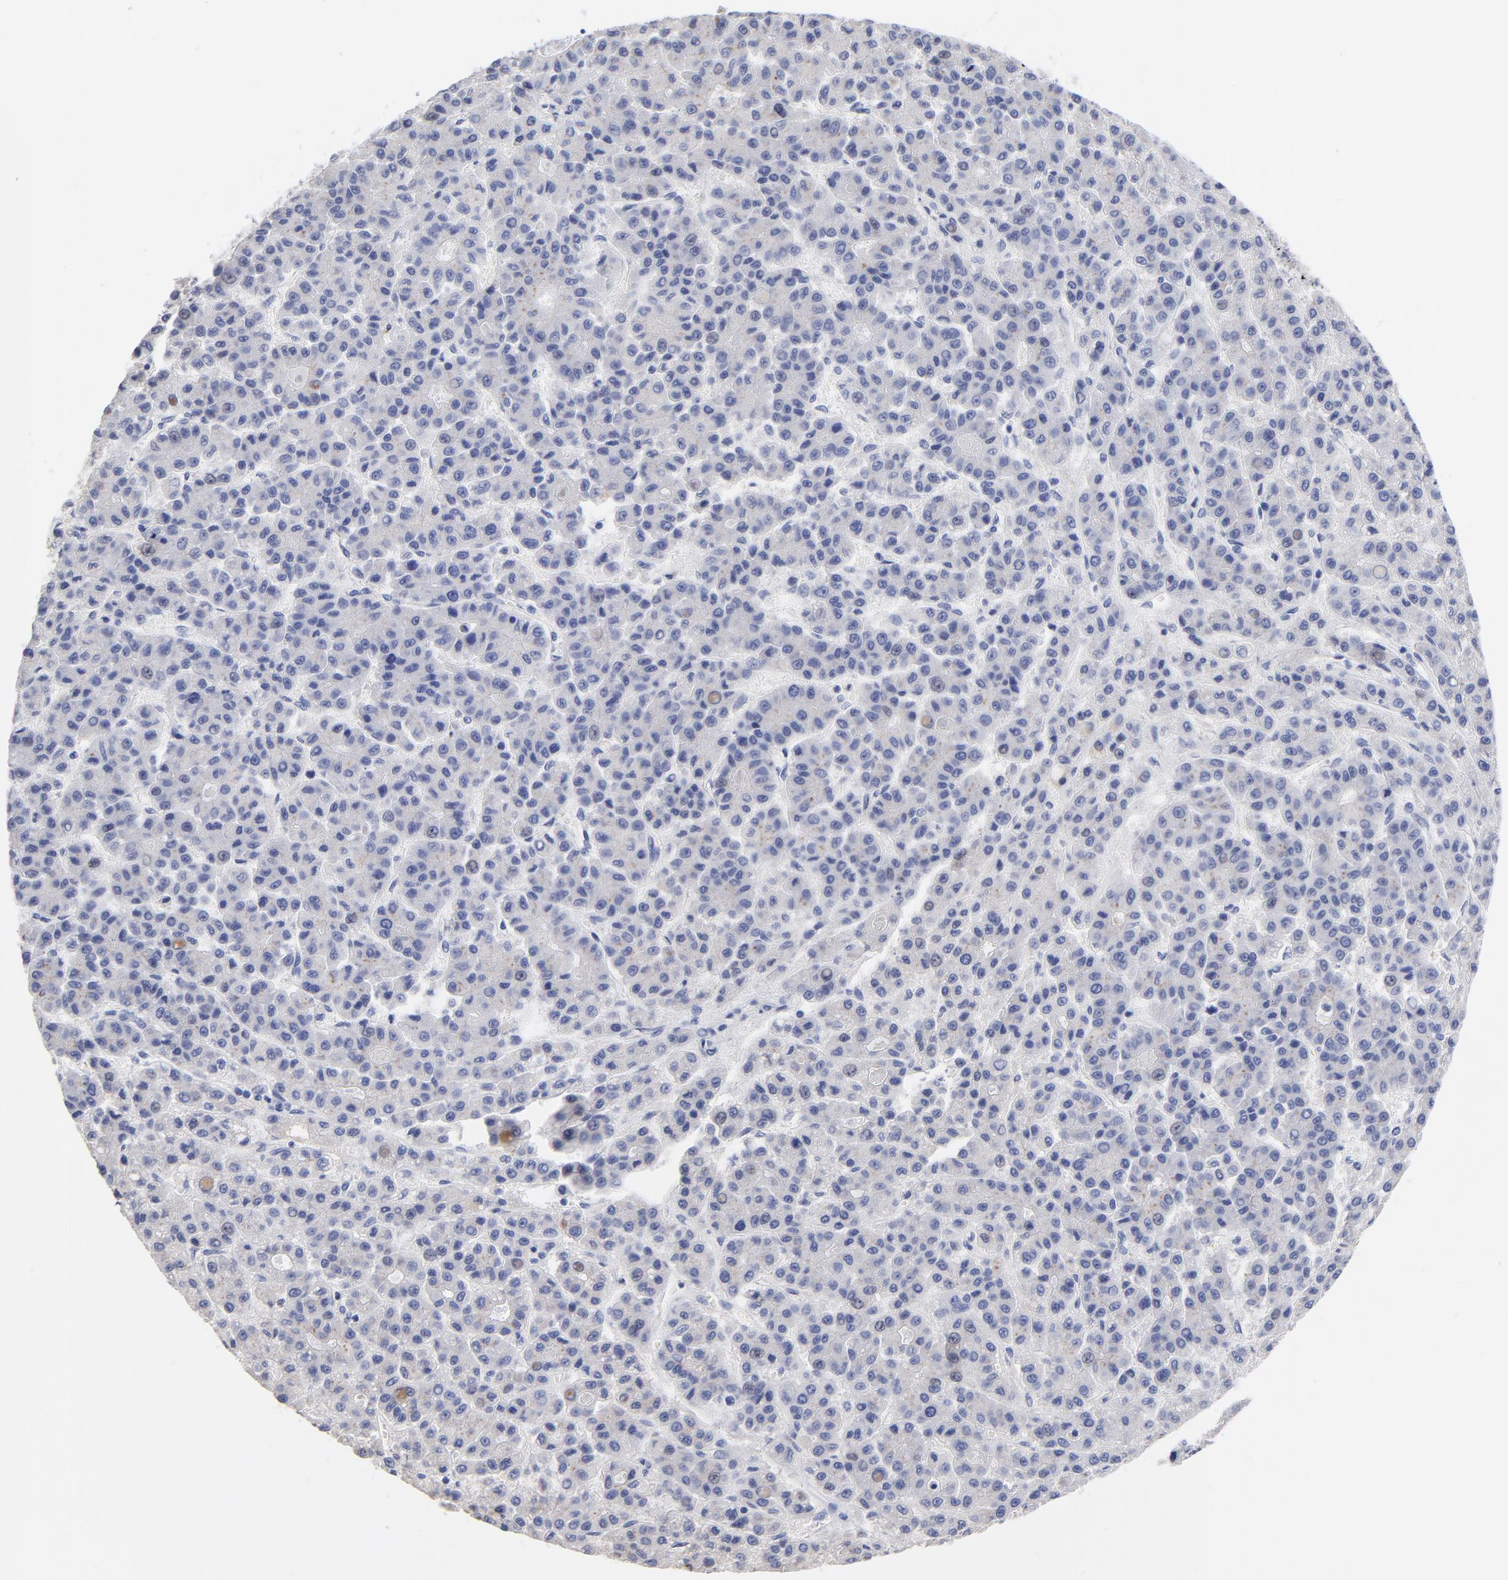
{"staining": {"intensity": "weak", "quantity": "<25%", "location": "cytoplasmic/membranous"}, "tissue": "liver cancer", "cell_type": "Tumor cells", "image_type": "cancer", "snomed": [{"axis": "morphology", "description": "Carcinoma, Hepatocellular, NOS"}, {"axis": "topography", "description": "Liver"}], "caption": "Liver hepatocellular carcinoma stained for a protein using immunohistochemistry demonstrates no expression tumor cells.", "gene": "LAX1", "patient": {"sex": "male", "age": 70}}